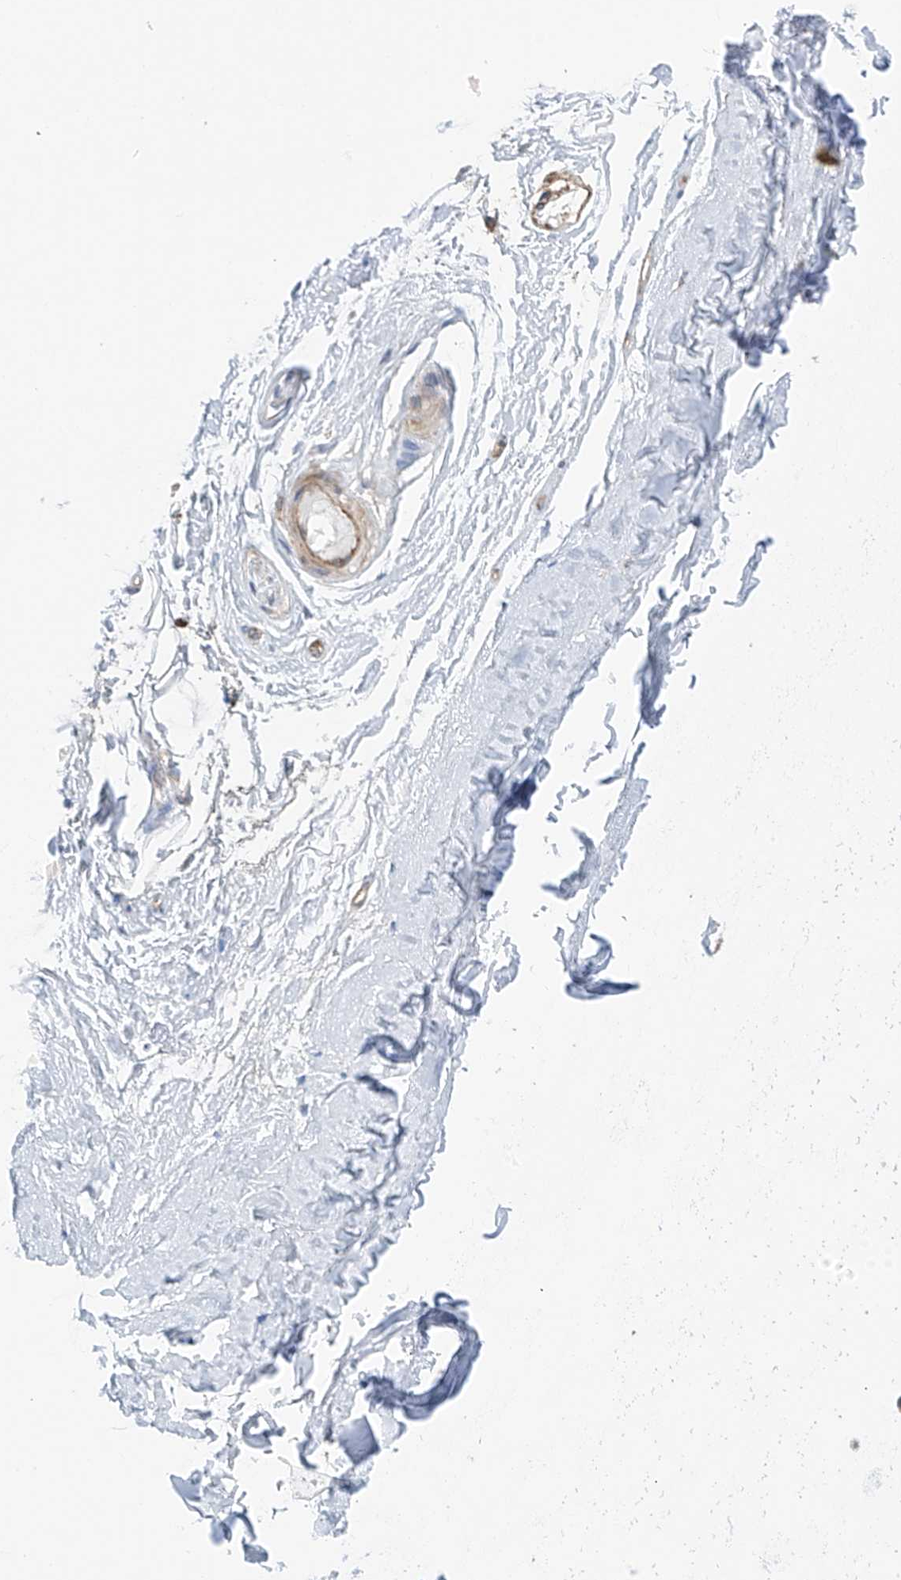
{"staining": {"intensity": "weak", "quantity": "25%-75%", "location": "cytoplasmic/membranous"}, "tissue": "adipose tissue", "cell_type": "Adipocytes", "image_type": "normal", "snomed": [{"axis": "morphology", "description": "Normal tissue, NOS"}, {"axis": "morphology", "description": "Basal cell carcinoma"}, {"axis": "topography", "description": "Skin"}], "caption": "An IHC histopathology image of unremarkable tissue is shown. Protein staining in brown highlights weak cytoplasmic/membranous positivity in adipose tissue within adipocytes. (IHC, brightfield microscopy, high magnification).", "gene": "ZNF189", "patient": {"sex": "female", "age": 89}}